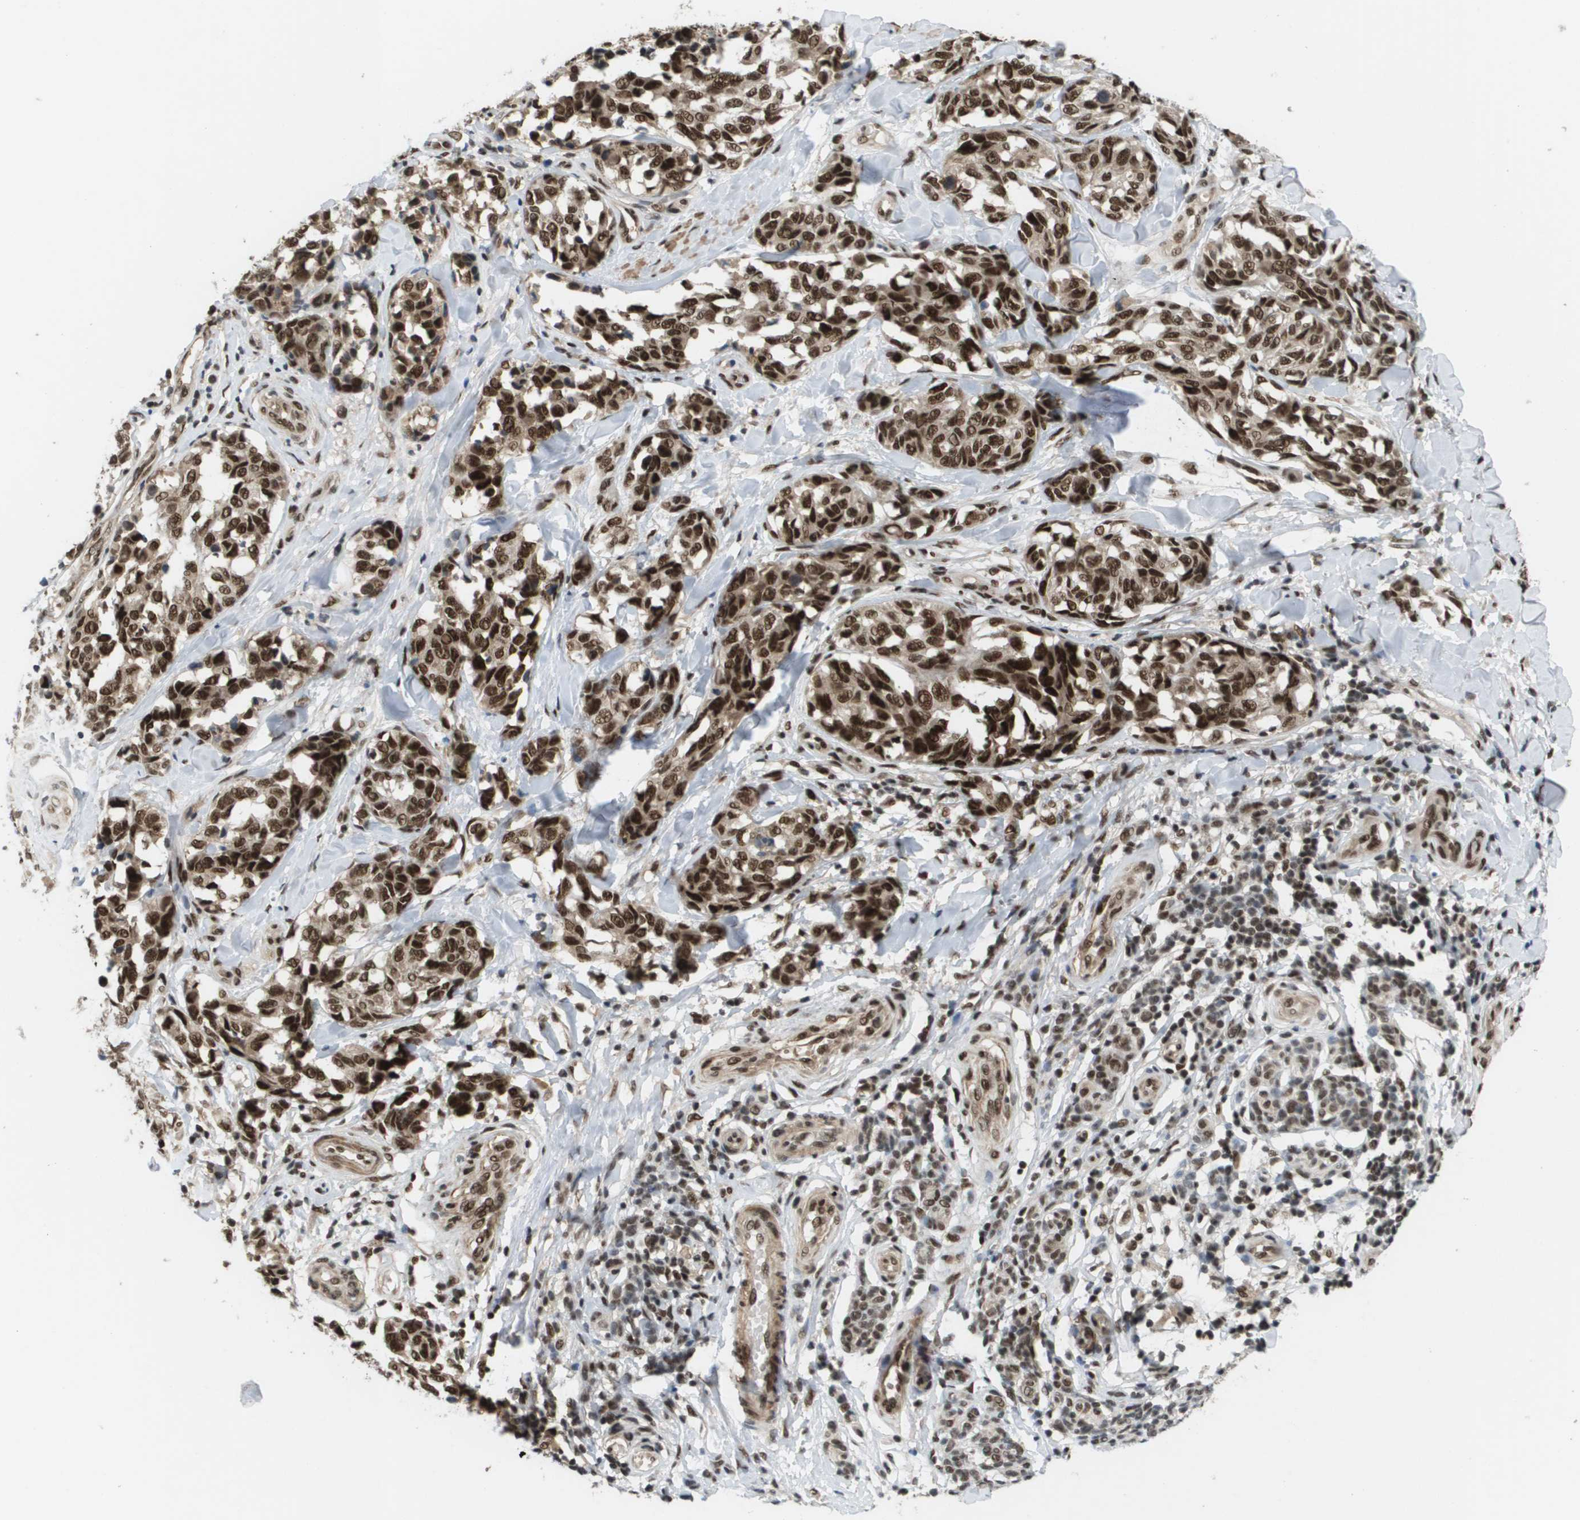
{"staining": {"intensity": "strong", "quantity": ">75%", "location": "nuclear"}, "tissue": "melanoma", "cell_type": "Tumor cells", "image_type": "cancer", "snomed": [{"axis": "morphology", "description": "Malignant melanoma, NOS"}, {"axis": "topography", "description": "Skin"}], "caption": "Immunohistochemistry (IHC) (DAB) staining of human melanoma shows strong nuclear protein positivity in approximately >75% of tumor cells. (DAB IHC, brown staining for protein, blue staining for nuclei).", "gene": "PRCC", "patient": {"sex": "female", "age": 64}}